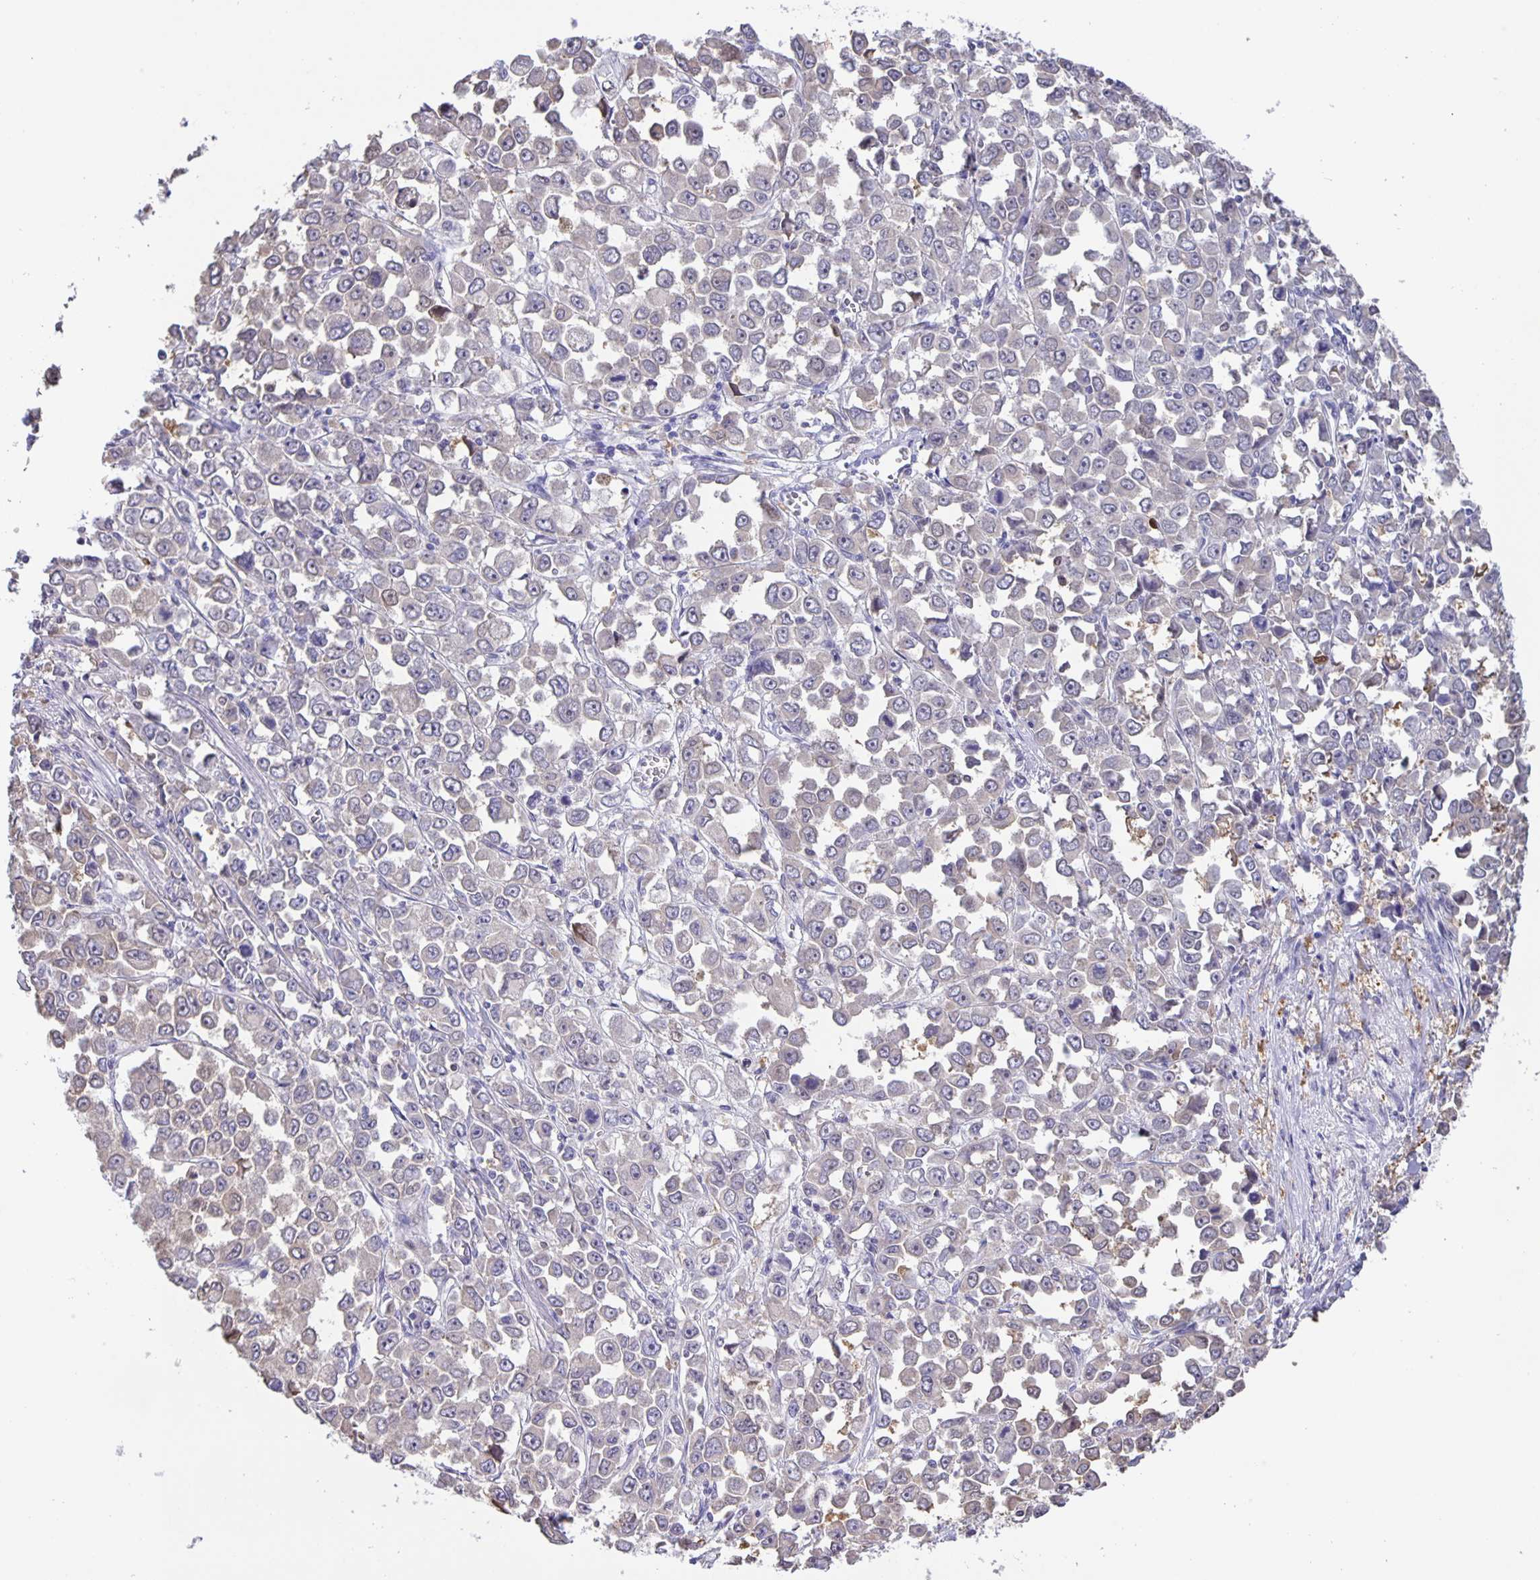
{"staining": {"intensity": "negative", "quantity": "none", "location": "none"}, "tissue": "stomach cancer", "cell_type": "Tumor cells", "image_type": "cancer", "snomed": [{"axis": "morphology", "description": "Adenocarcinoma, NOS"}, {"axis": "topography", "description": "Stomach, upper"}], "caption": "Immunohistochemistry (IHC) photomicrograph of neoplastic tissue: human stomach adenocarcinoma stained with DAB (3,3'-diaminobenzidine) displays no significant protein staining in tumor cells. The staining was performed using DAB to visualize the protein expression in brown, while the nuclei were stained in blue with hematoxylin (Magnification: 20x).", "gene": "MARCHF6", "patient": {"sex": "male", "age": 70}}